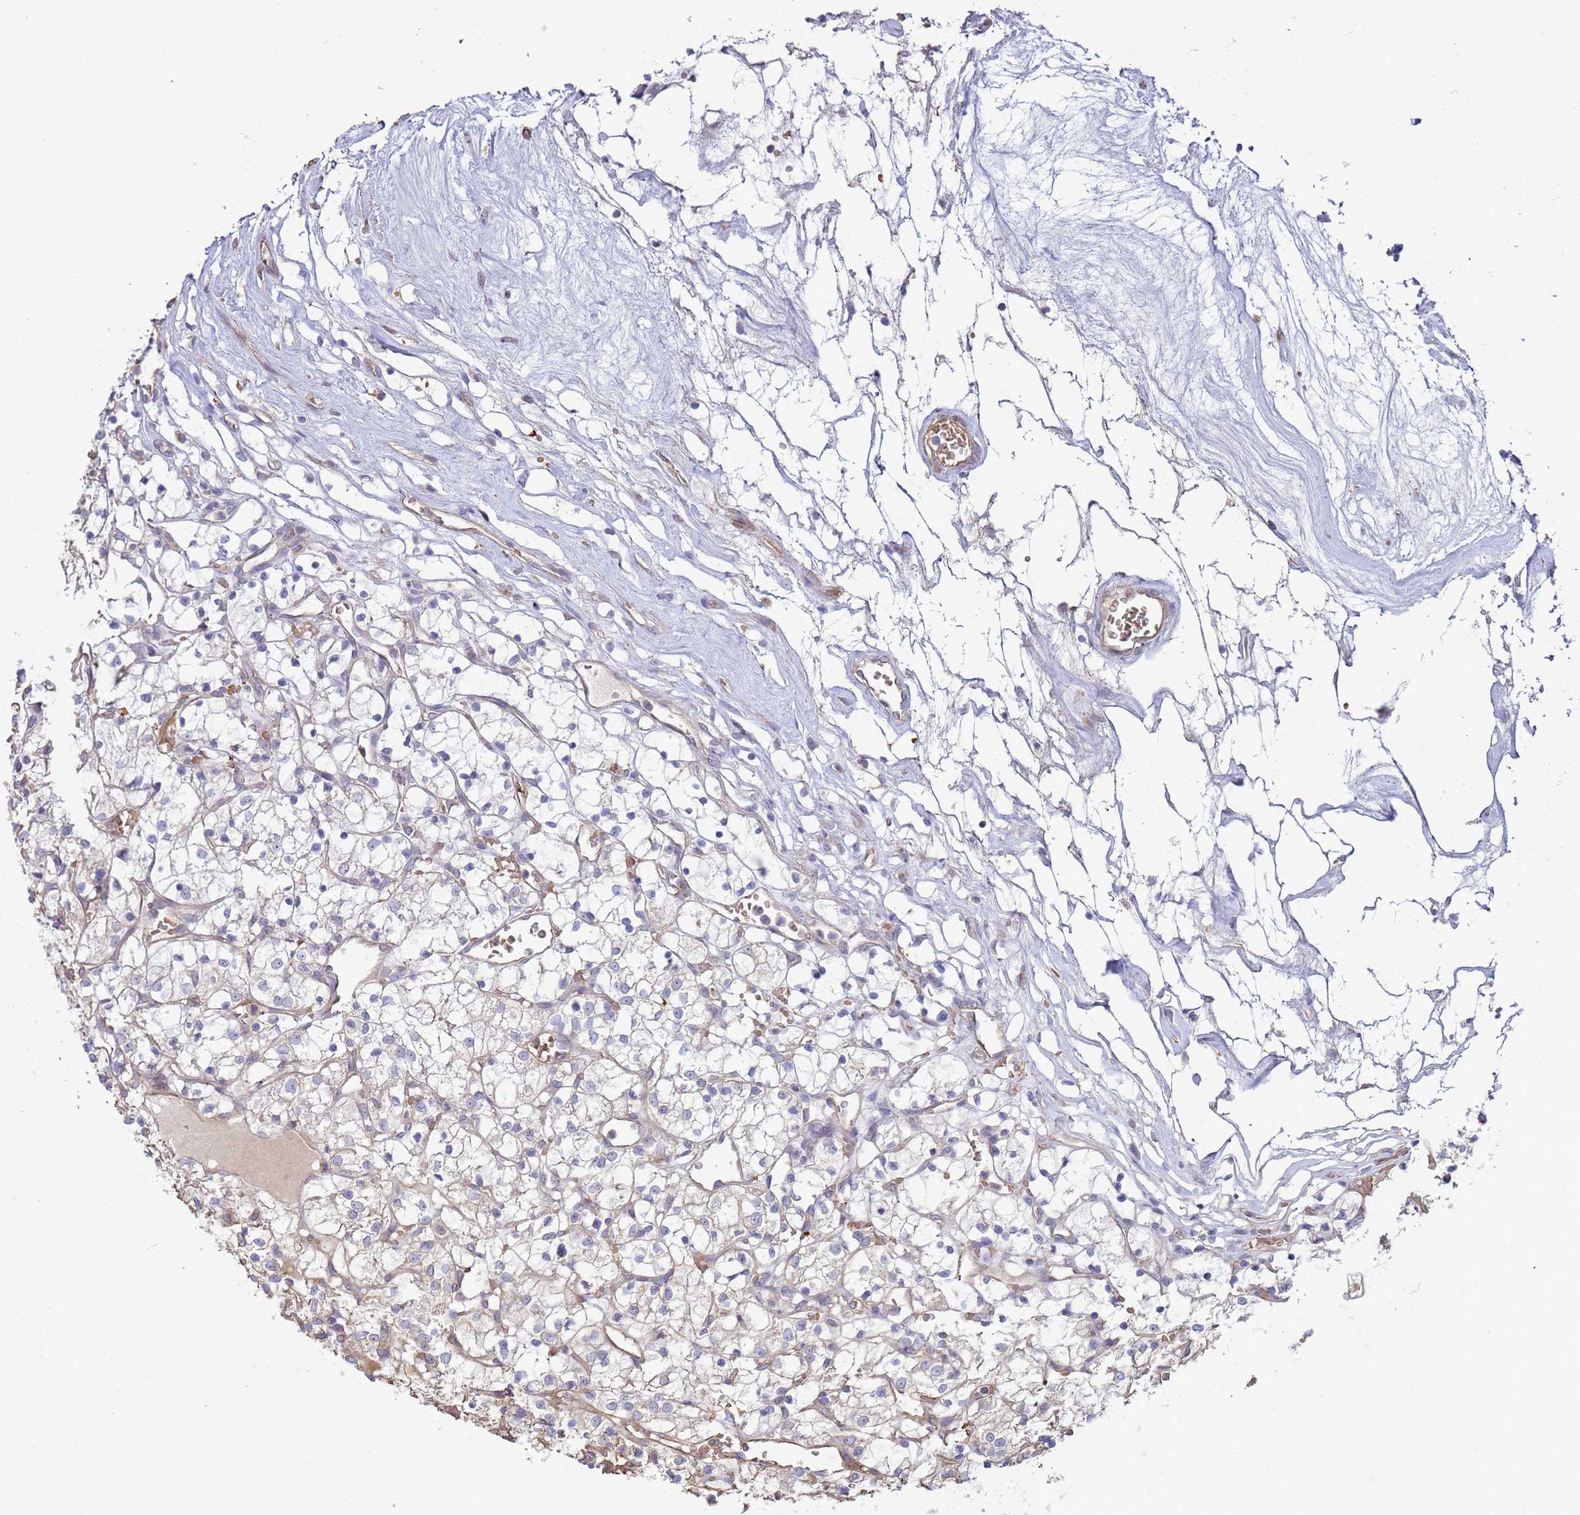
{"staining": {"intensity": "negative", "quantity": "none", "location": "none"}, "tissue": "renal cancer", "cell_type": "Tumor cells", "image_type": "cancer", "snomed": [{"axis": "morphology", "description": "Adenocarcinoma, NOS"}, {"axis": "topography", "description": "Kidney"}], "caption": "IHC of renal adenocarcinoma exhibits no staining in tumor cells.", "gene": "SGIP1", "patient": {"sex": "female", "age": 69}}